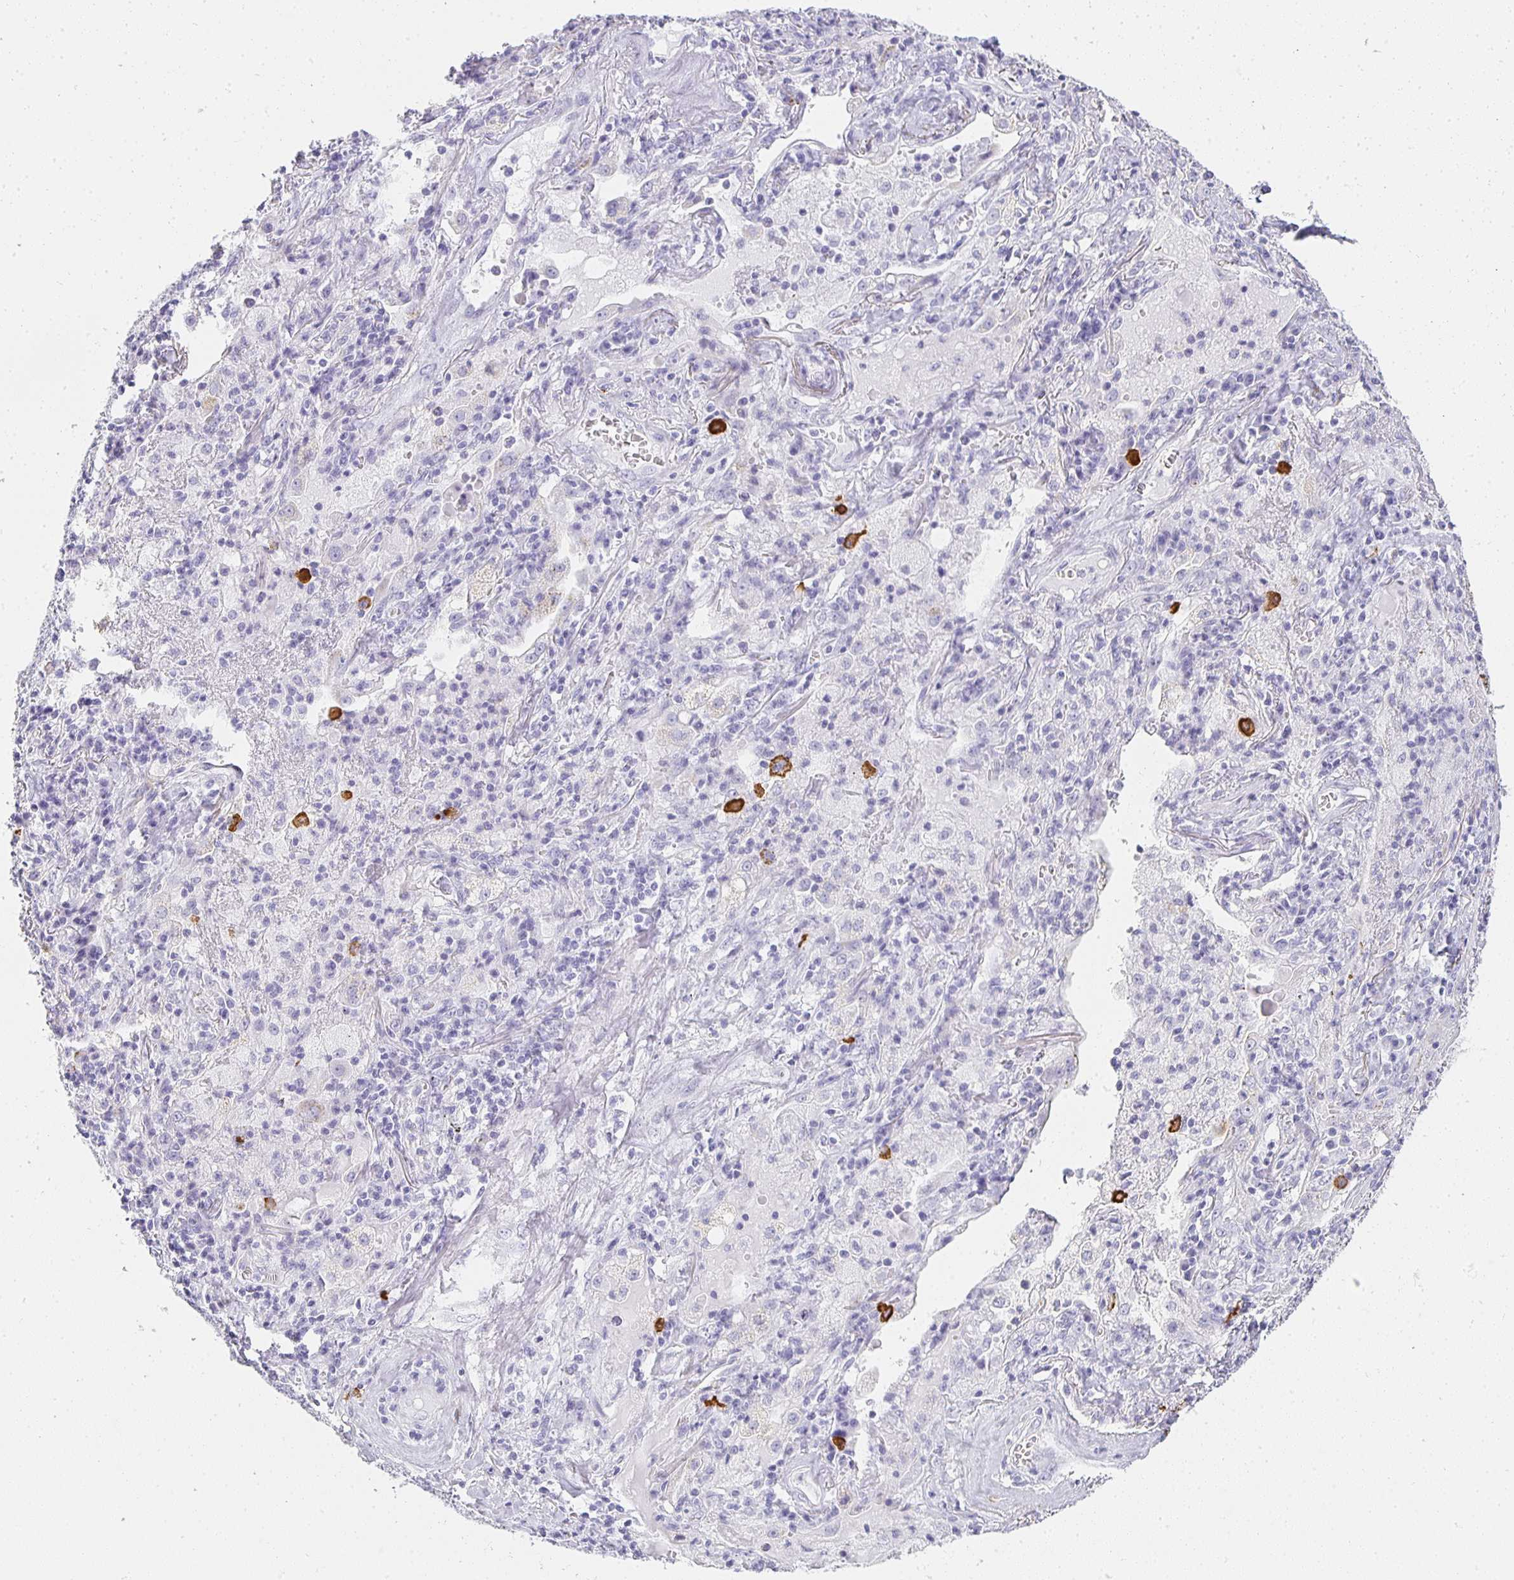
{"staining": {"intensity": "negative", "quantity": "none", "location": "none"}, "tissue": "lung cancer", "cell_type": "Tumor cells", "image_type": "cancer", "snomed": [{"axis": "morphology", "description": "Squamous cell carcinoma, NOS"}, {"axis": "topography", "description": "Lung"}], "caption": "A high-resolution image shows immunohistochemistry staining of squamous cell carcinoma (lung), which displays no significant positivity in tumor cells. Brightfield microscopy of immunohistochemistry stained with DAB (3,3'-diaminobenzidine) (brown) and hematoxylin (blue), captured at high magnification.", "gene": "TPSD1", "patient": {"sex": "male", "age": 71}}